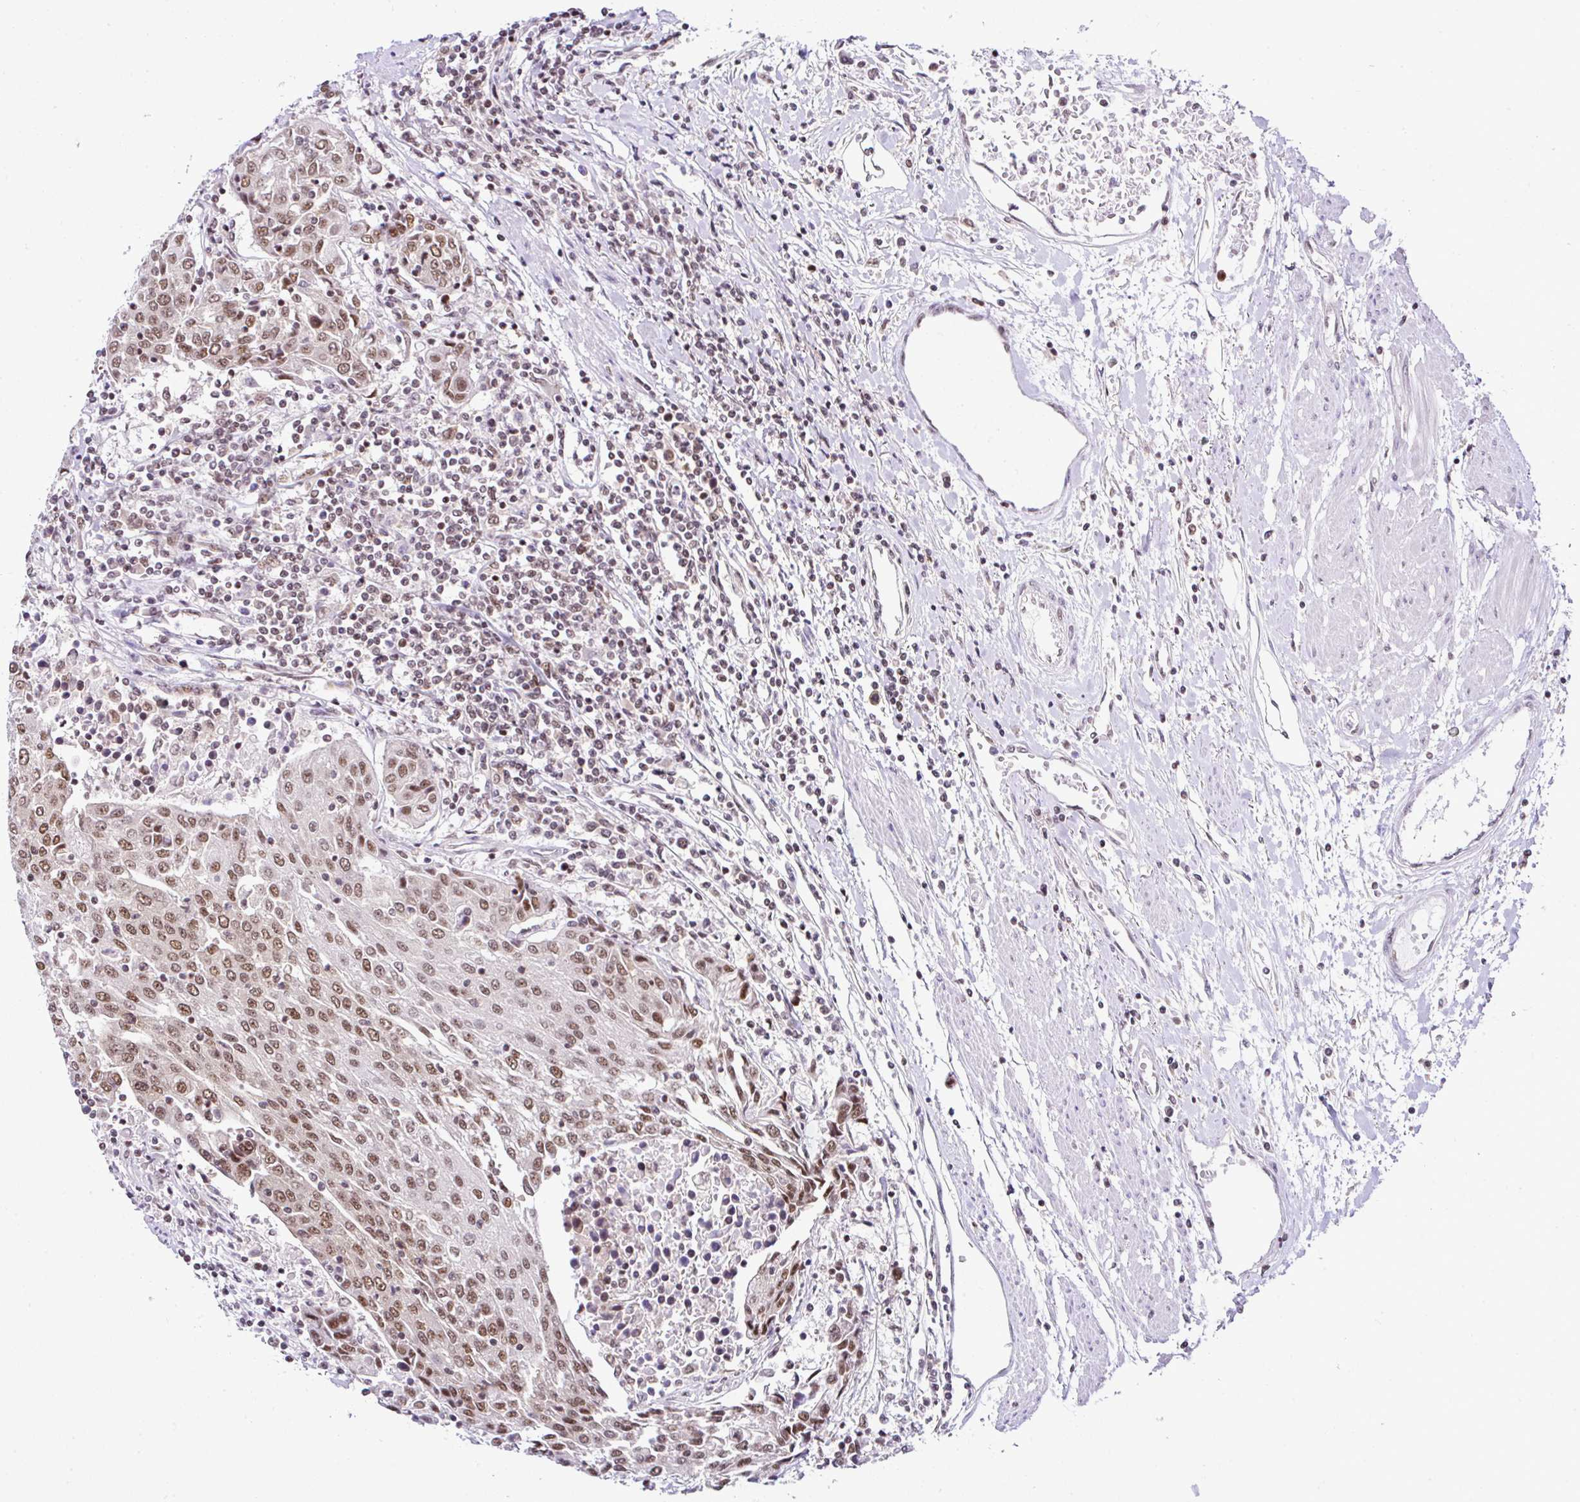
{"staining": {"intensity": "moderate", "quantity": ">75%", "location": "nuclear"}, "tissue": "urothelial cancer", "cell_type": "Tumor cells", "image_type": "cancer", "snomed": [{"axis": "morphology", "description": "Urothelial carcinoma, High grade"}, {"axis": "topography", "description": "Urinary bladder"}], "caption": "Immunohistochemical staining of human urothelial cancer reveals medium levels of moderate nuclear positivity in approximately >75% of tumor cells.", "gene": "PTPN2", "patient": {"sex": "female", "age": 85}}